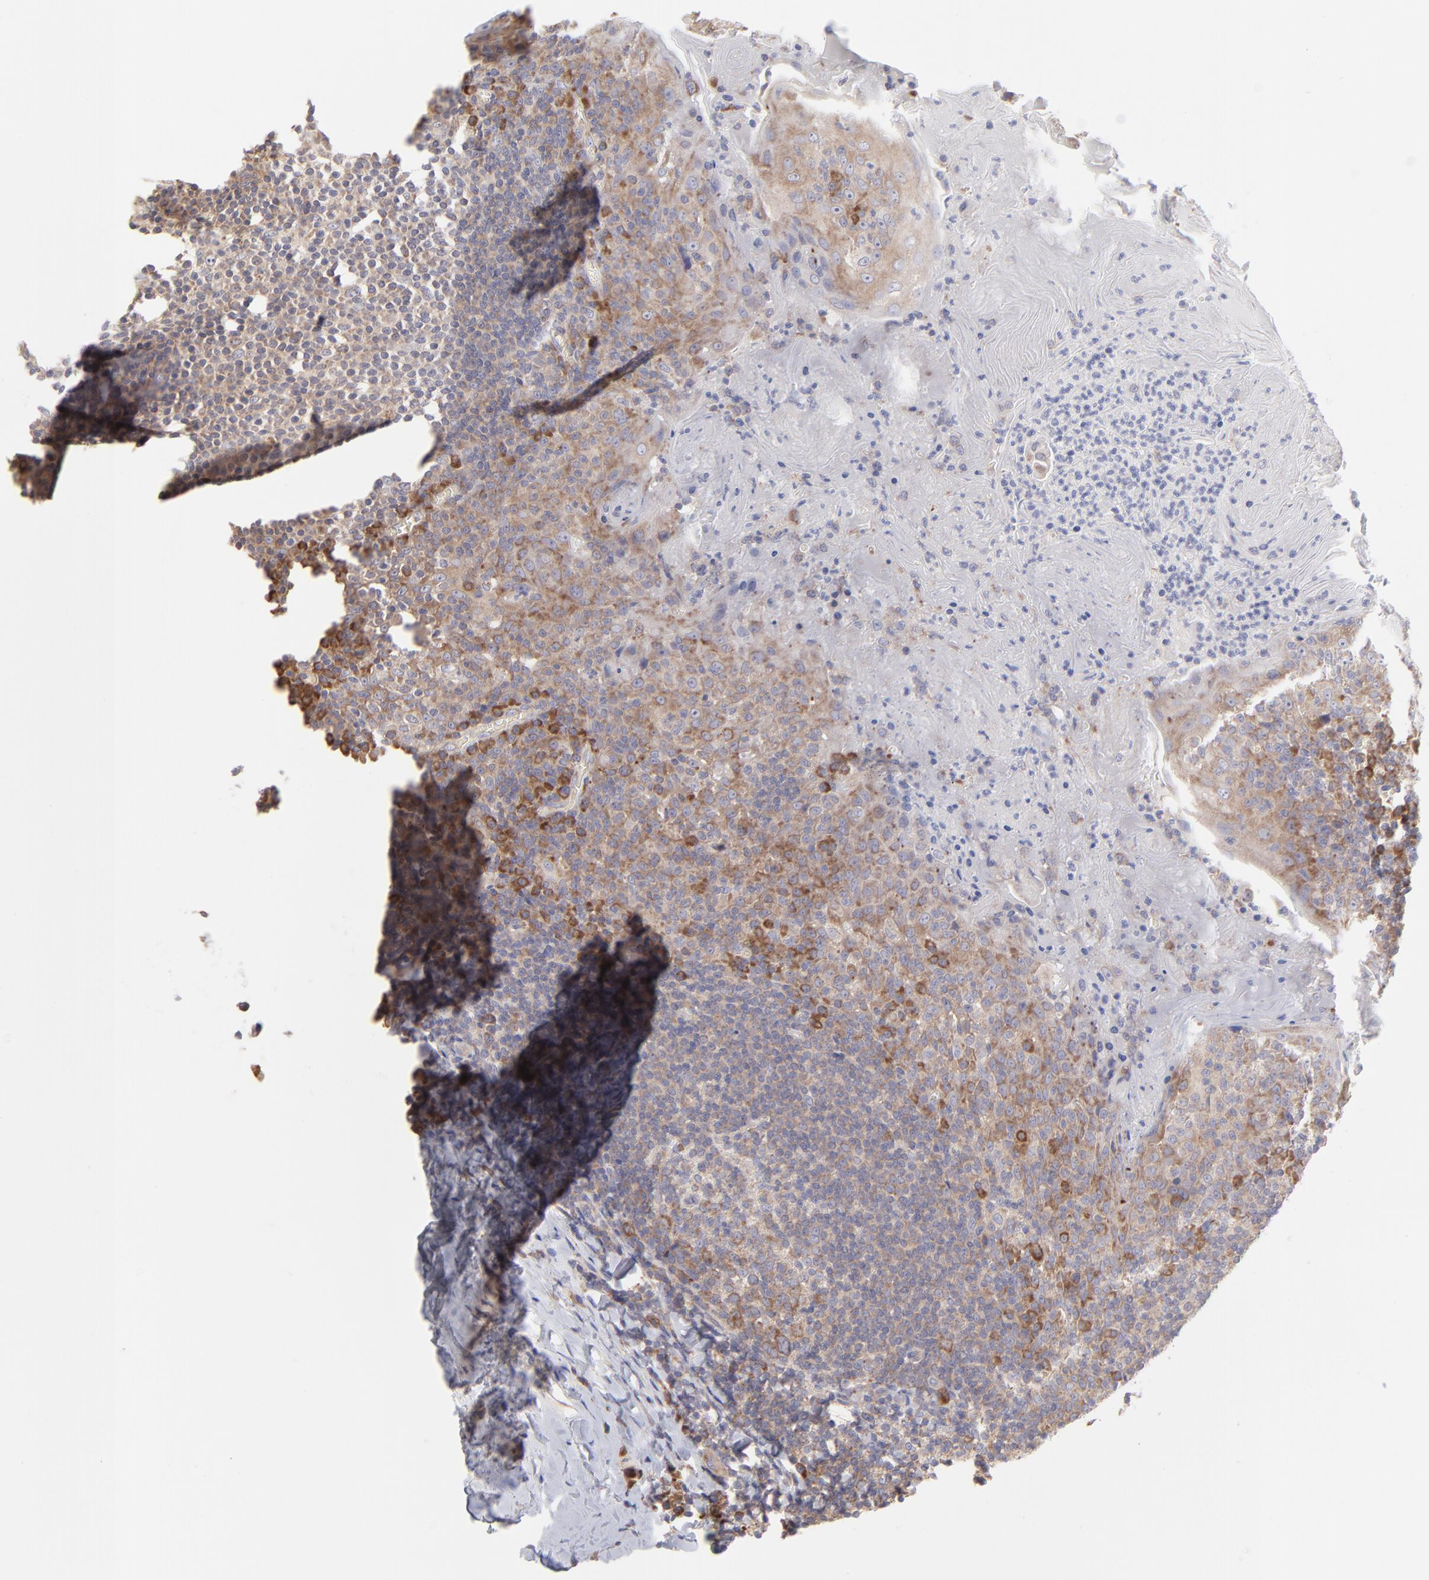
{"staining": {"intensity": "moderate", "quantity": "25%-75%", "location": "cytoplasmic/membranous"}, "tissue": "tonsil", "cell_type": "Germinal center cells", "image_type": "normal", "snomed": [{"axis": "morphology", "description": "Normal tissue, NOS"}, {"axis": "topography", "description": "Tonsil"}], "caption": "The immunohistochemical stain highlights moderate cytoplasmic/membranous staining in germinal center cells of benign tonsil. Immunohistochemistry (ihc) stains the protein in brown and the nuclei are stained blue.", "gene": "RPLP0", "patient": {"sex": "male", "age": 31}}